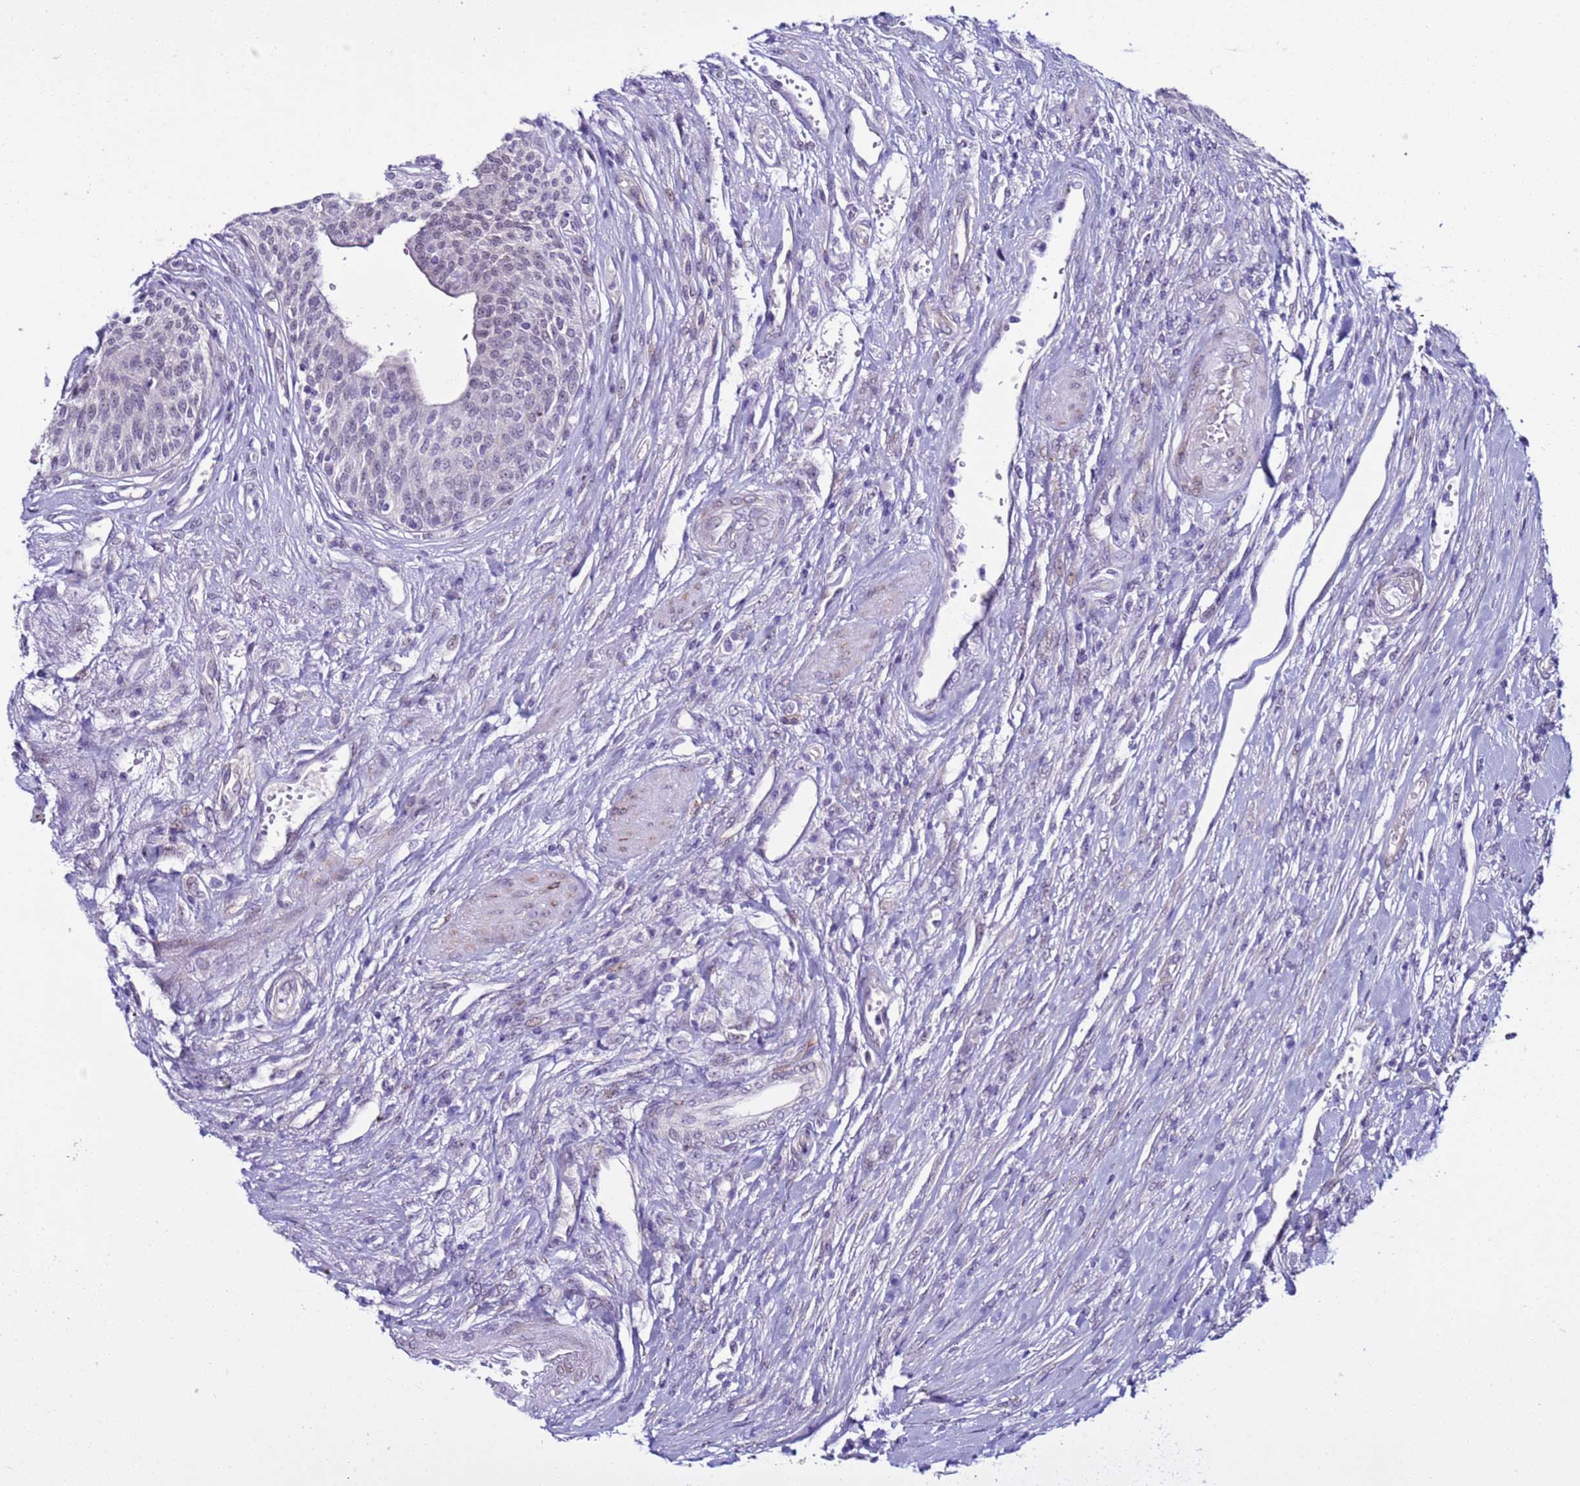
{"staining": {"intensity": "negative", "quantity": "none", "location": "none"}, "tissue": "urothelial cancer", "cell_type": "Tumor cells", "image_type": "cancer", "snomed": [{"axis": "morphology", "description": "Urothelial carcinoma, High grade"}, {"axis": "topography", "description": "Urinary bladder"}], "caption": "There is no significant staining in tumor cells of urothelial carcinoma (high-grade). The staining was performed using DAB to visualize the protein expression in brown, while the nuclei were stained in blue with hematoxylin (Magnification: 20x).", "gene": "LRRC10B", "patient": {"sex": "female", "age": 79}}